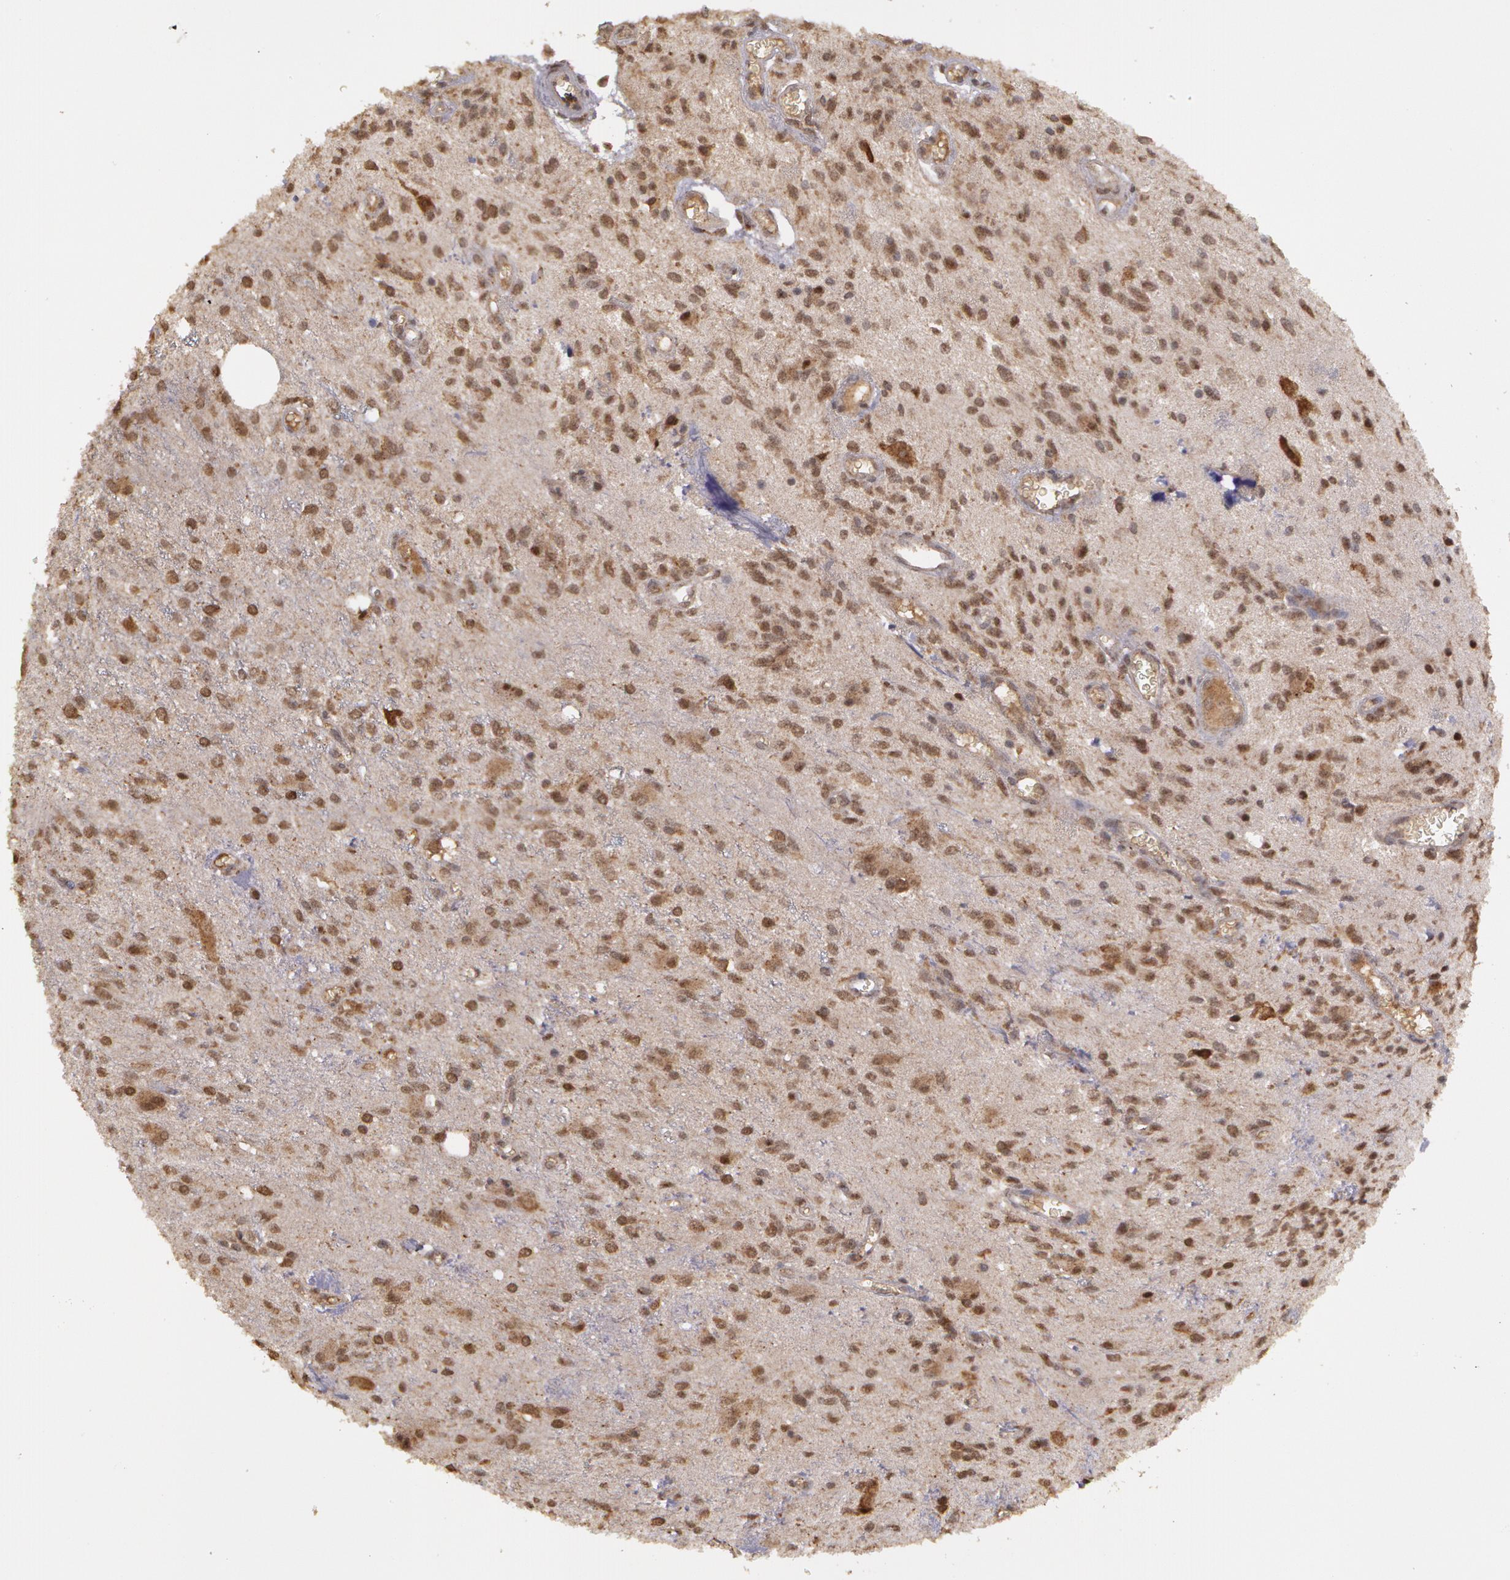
{"staining": {"intensity": "moderate", "quantity": "25%-75%", "location": "cytoplasmic/membranous,nuclear"}, "tissue": "glioma", "cell_type": "Tumor cells", "image_type": "cancer", "snomed": [{"axis": "morphology", "description": "Glioma, malignant, Low grade"}, {"axis": "topography", "description": "Brain"}], "caption": "Glioma tissue exhibits moderate cytoplasmic/membranous and nuclear expression in about 25%-75% of tumor cells, visualized by immunohistochemistry.", "gene": "GLIS1", "patient": {"sex": "female", "age": 15}}